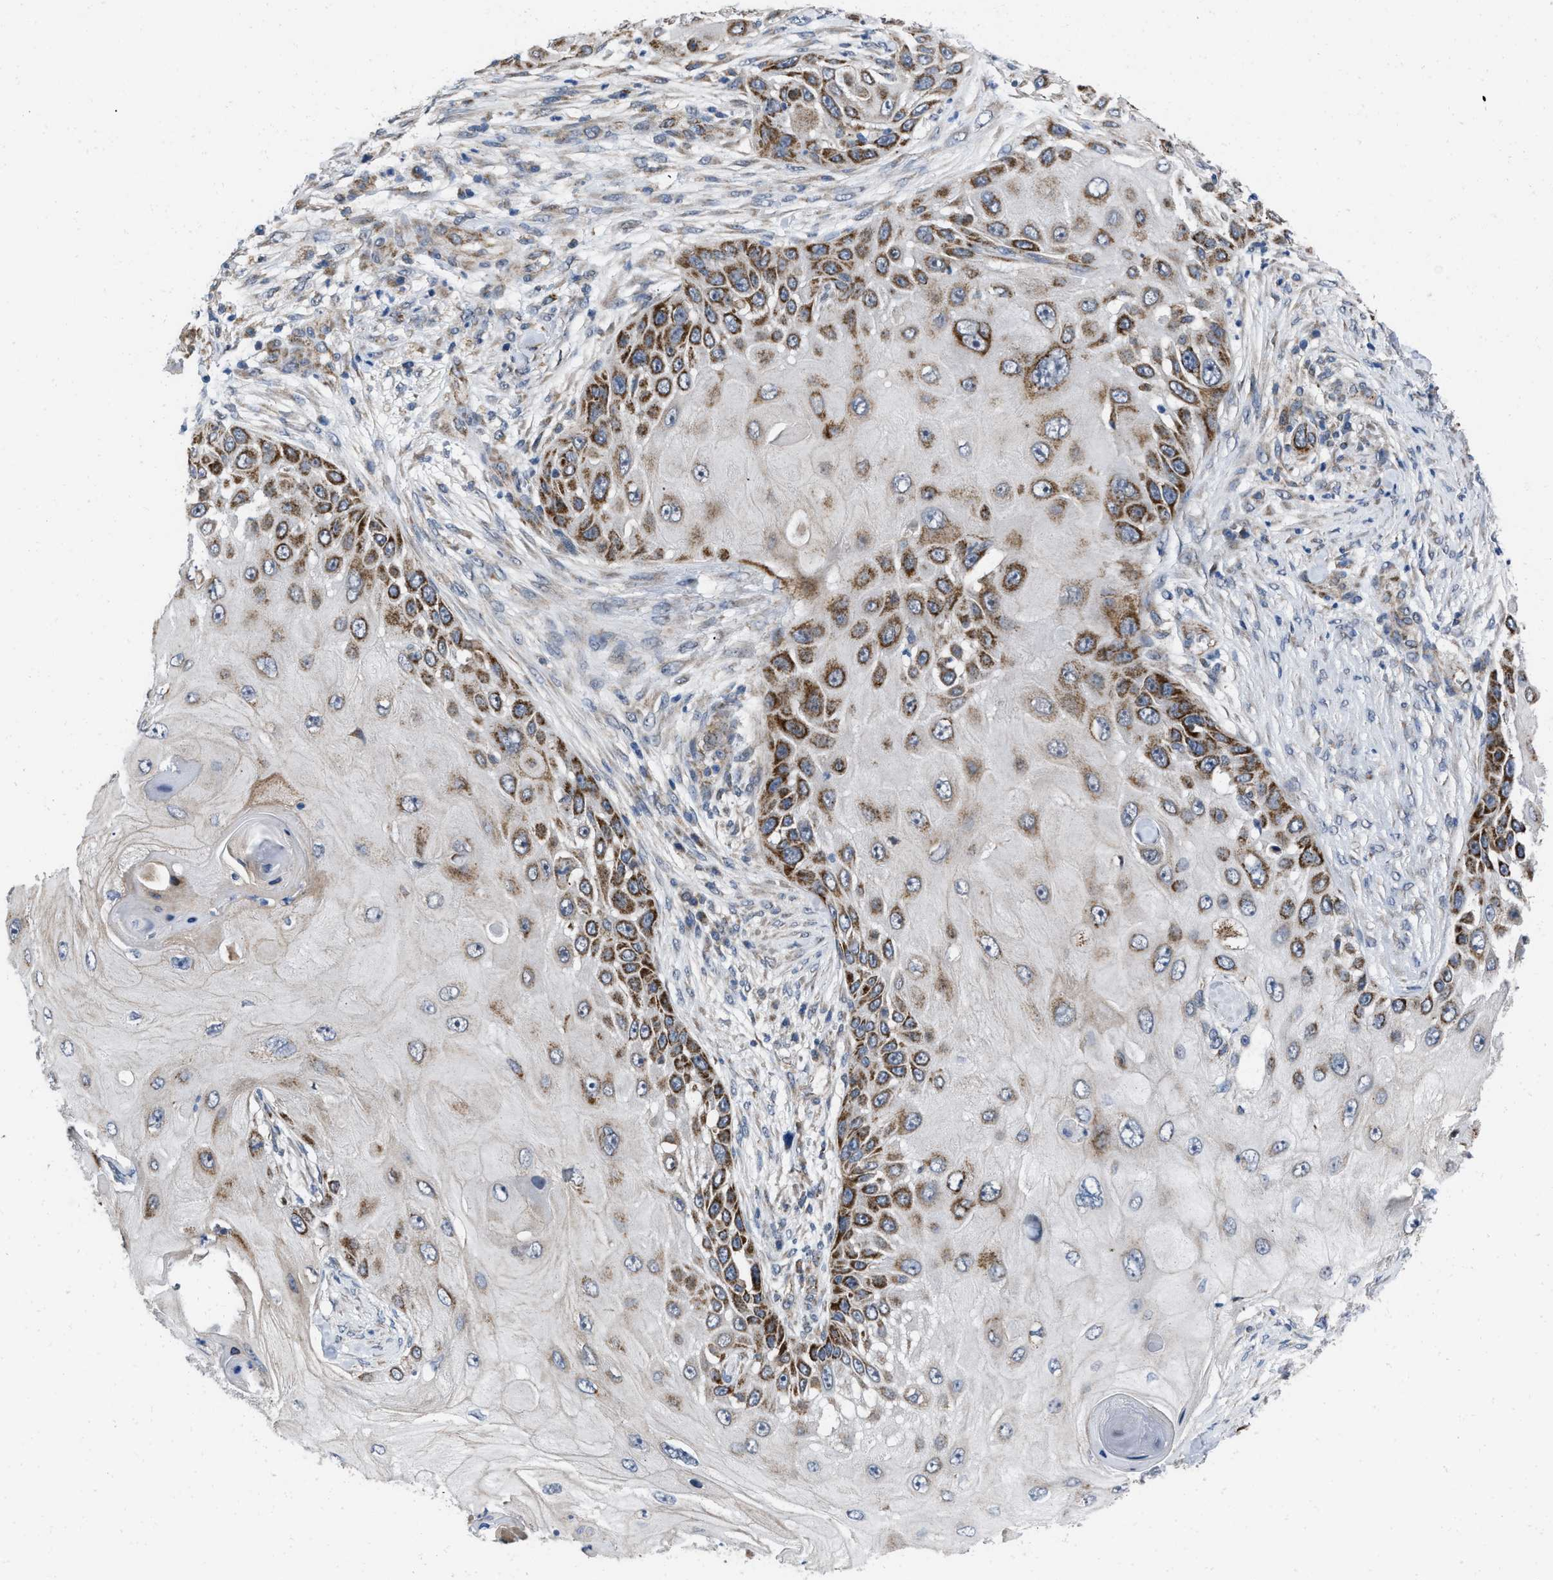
{"staining": {"intensity": "strong", "quantity": "25%-75%", "location": "cytoplasmic/membranous"}, "tissue": "skin cancer", "cell_type": "Tumor cells", "image_type": "cancer", "snomed": [{"axis": "morphology", "description": "Squamous cell carcinoma, NOS"}, {"axis": "topography", "description": "Skin"}], "caption": "An immunohistochemistry histopathology image of neoplastic tissue is shown. Protein staining in brown labels strong cytoplasmic/membranous positivity in skin cancer within tumor cells. (DAB IHC, brown staining for protein, blue staining for nuclei).", "gene": "AKAP1", "patient": {"sex": "female", "age": 44}}